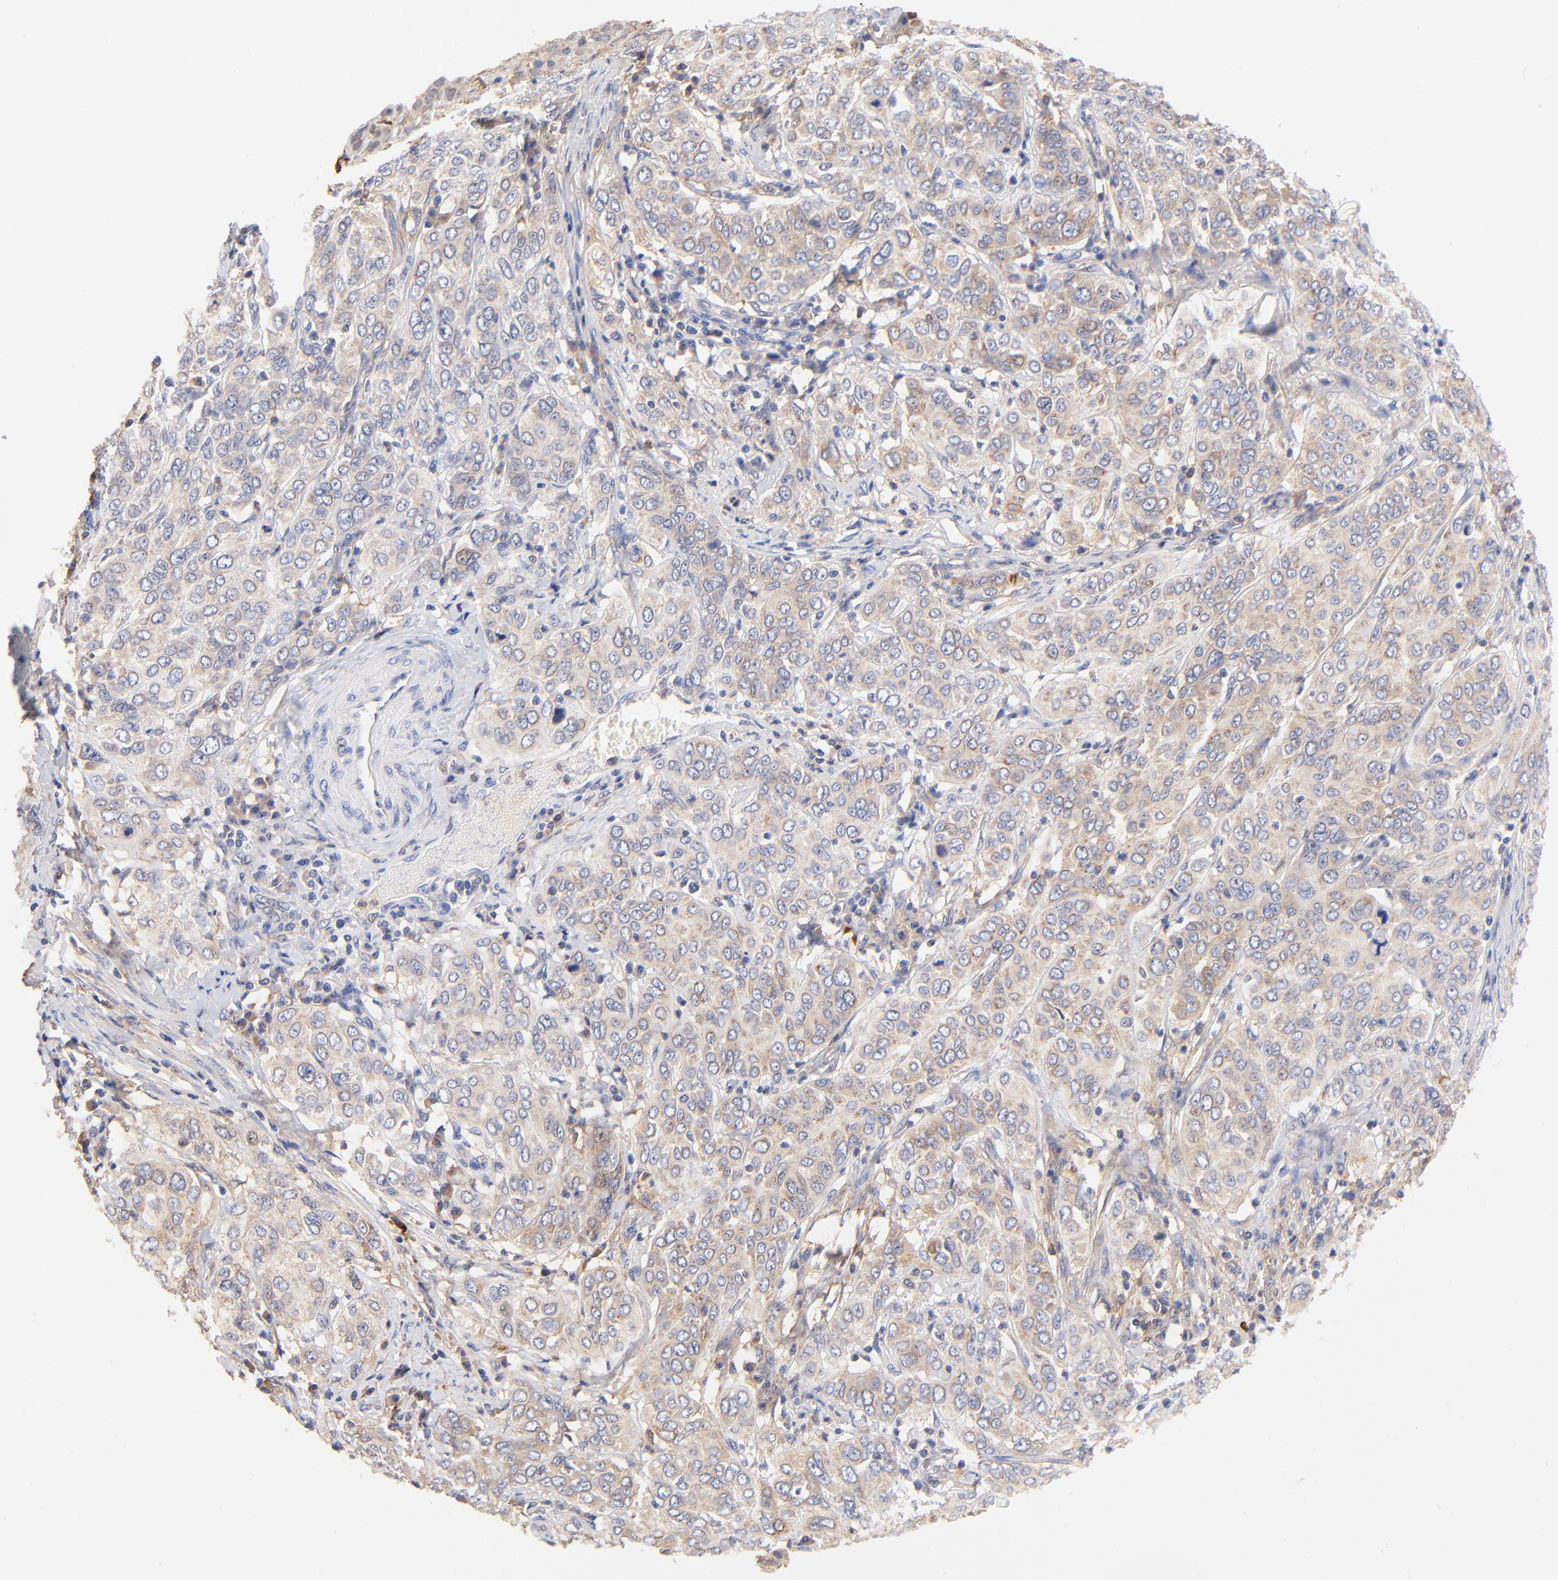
{"staining": {"intensity": "weak", "quantity": ">75%", "location": "cytoplasmic/membranous"}, "tissue": "cervical cancer", "cell_type": "Tumor cells", "image_type": "cancer", "snomed": [{"axis": "morphology", "description": "Squamous cell carcinoma, NOS"}, {"axis": "topography", "description": "Cervix"}], "caption": "Protein staining by immunohistochemistry (IHC) reveals weak cytoplasmic/membranous positivity in about >75% of tumor cells in cervical cancer (squamous cell carcinoma).", "gene": "PTK7", "patient": {"sex": "female", "age": 38}}